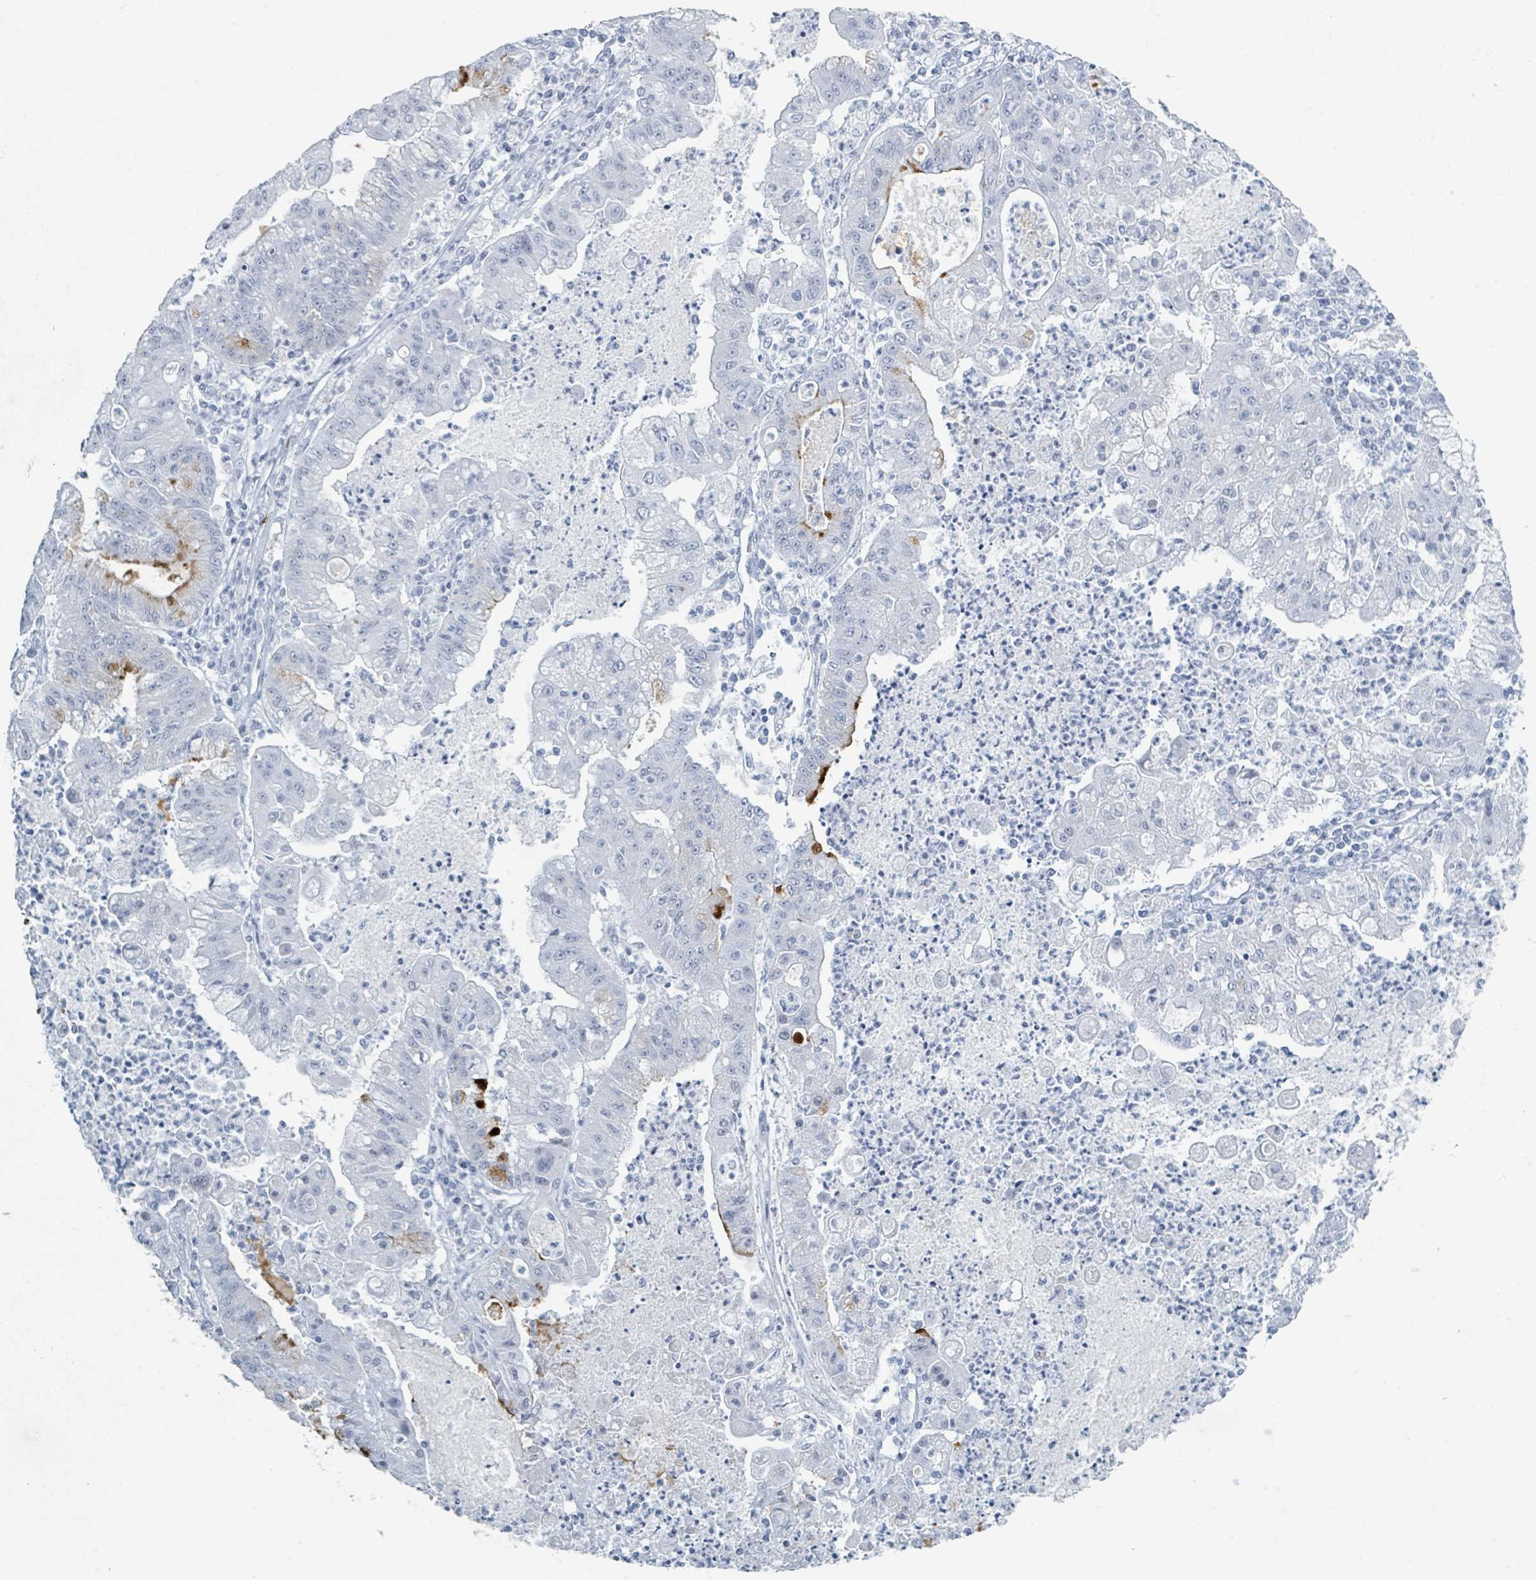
{"staining": {"intensity": "strong", "quantity": "<25%", "location": "cytoplasmic/membranous"}, "tissue": "ovarian cancer", "cell_type": "Tumor cells", "image_type": "cancer", "snomed": [{"axis": "morphology", "description": "Cystadenocarcinoma, mucinous, NOS"}, {"axis": "topography", "description": "Ovary"}], "caption": "Protein staining of mucinous cystadenocarcinoma (ovarian) tissue demonstrates strong cytoplasmic/membranous staining in approximately <25% of tumor cells.", "gene": "GPR15LG", "patient": {"sex": "female", "age": 70}}